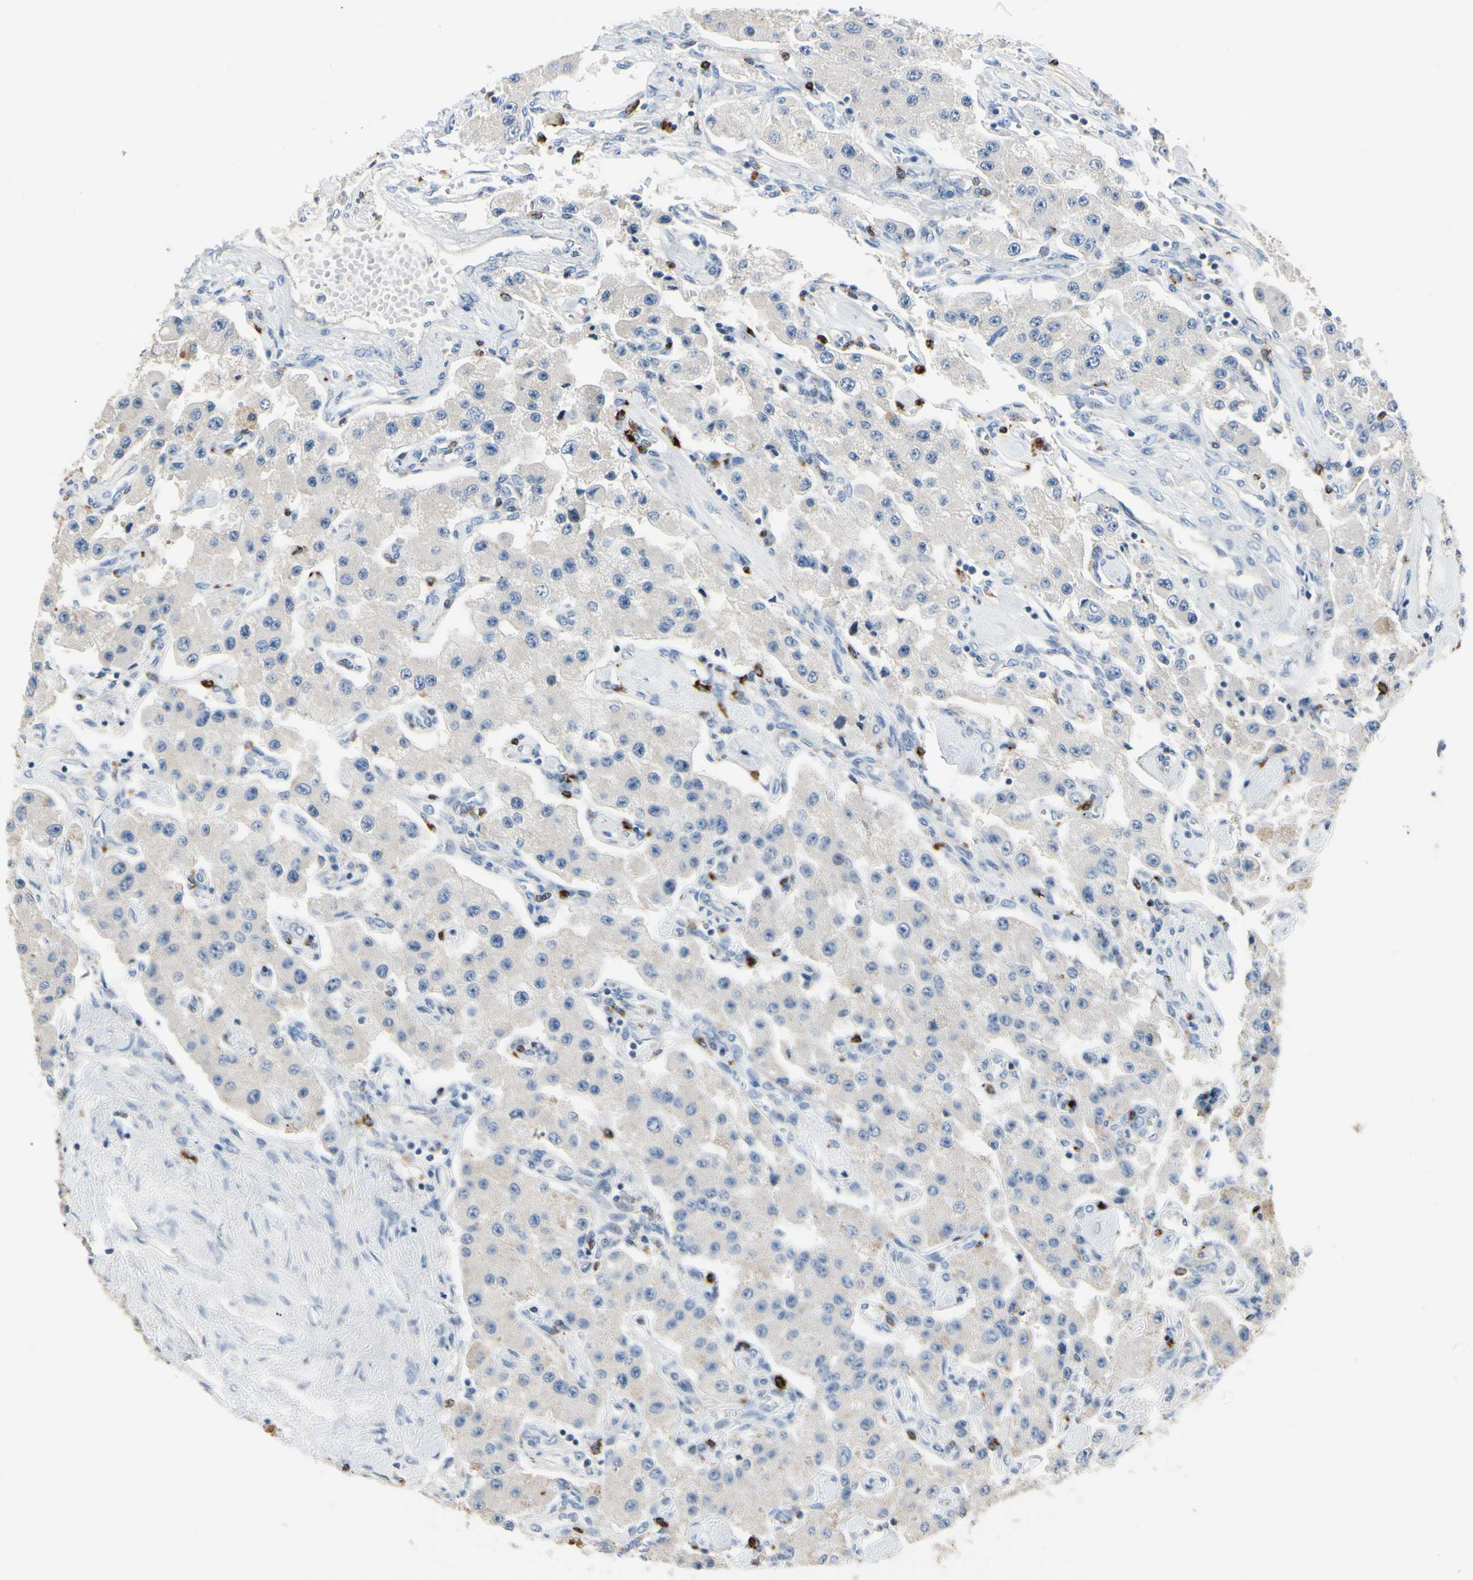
{"staining": {"intensity": "negative", "quantity": "none", "location": "none"}, "tissue": "carcinoid", "cell_type": "Tumor cells", "image_type": "cancer", "snomed": [{"axis": "morphology", "description": "Carcinoid, malignant, NOS"}, {"axis": "topography", "description": "Pancreas"}], "caption": "Immunohistochemistry (IHC) of carcinoid (malignant) displays no positivity in tumor cells.", "gene": "CPA3", "patient": {"sex": "male", "age": 41}}